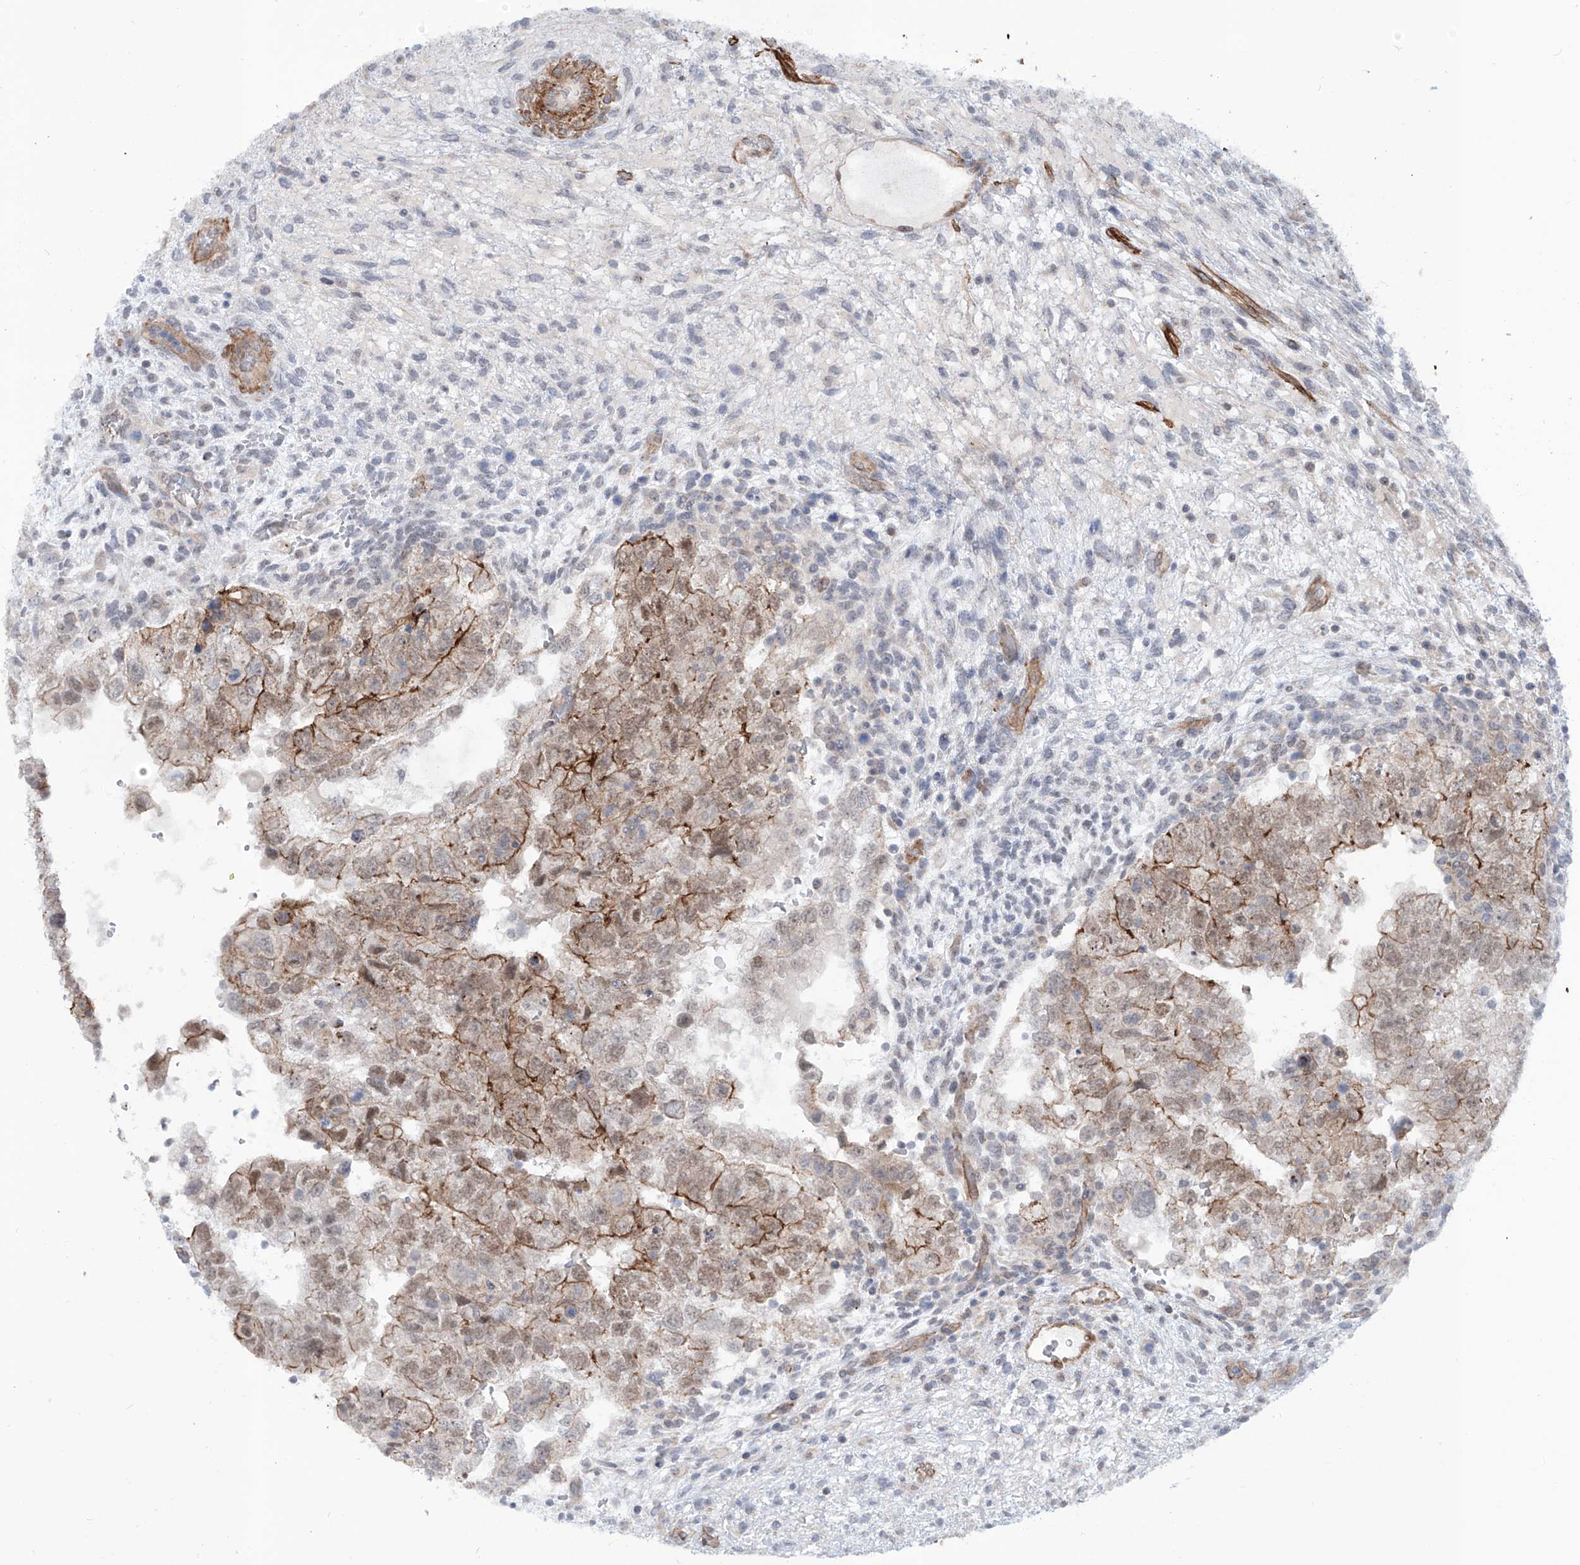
{"staining": {"intensity": "moderate", "quantity": ">75%", "location": "cytoplasmic/membranous,nuclear"}, "tissue": "testis cancer", "cell_type": "Tumor cells", "image_type": "cancer", "snomed": [{"axis": "morphology", "description": "Carcinoma, Embryonal, NOS"}, {"axis": "topography", "description": "Testis"}], "caption": "An immunohistochemistry (IHC) histopathology image of tumor tissue is shown. Protein staining in brown highlights moderate cytoplasmic/membranous and nuclear positivity in embryonal carcinoma (testis) within tumor cells.", "gene": "ZNF490", "patient": {"sex": "male", "age": 37}}